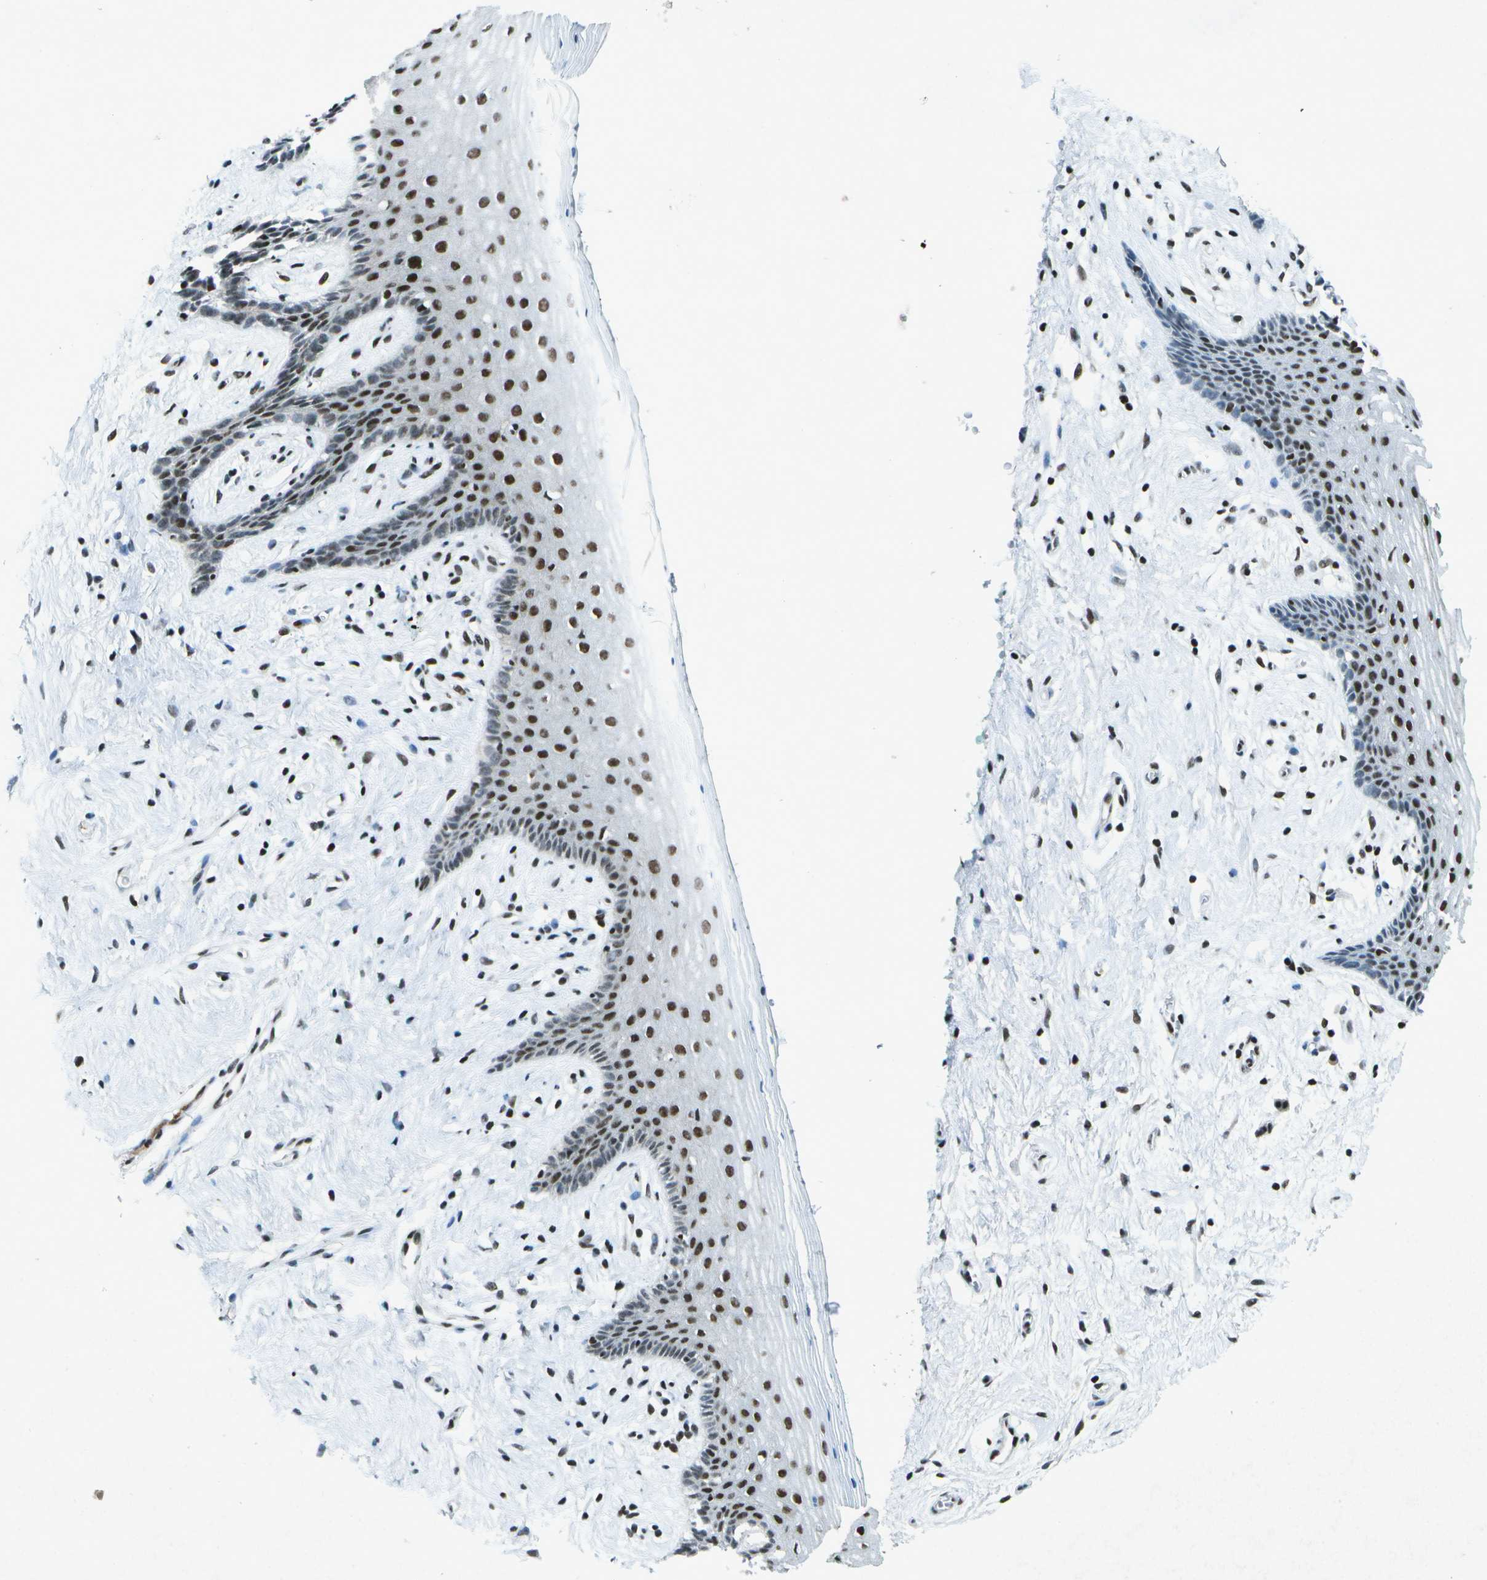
{"staining": {"intensity": "strong", "quantity": "25%-75%", "location": "nuclear"}, "tissue": "vagina", "cell_type": "Squamous epithelial cells", "image_type": "normal", "snomed": [{"axis": "morphology", "description": "Normal tissue, NOS"}, {"axis": "topography", "description": "Vagina"}], "caption": "Benign vagina reveals strong nuclear positivity in about 25%-75% of squamous epithelial cells.", "gene": "MTA2", "patient": {"sex": "female", "age": 44}}